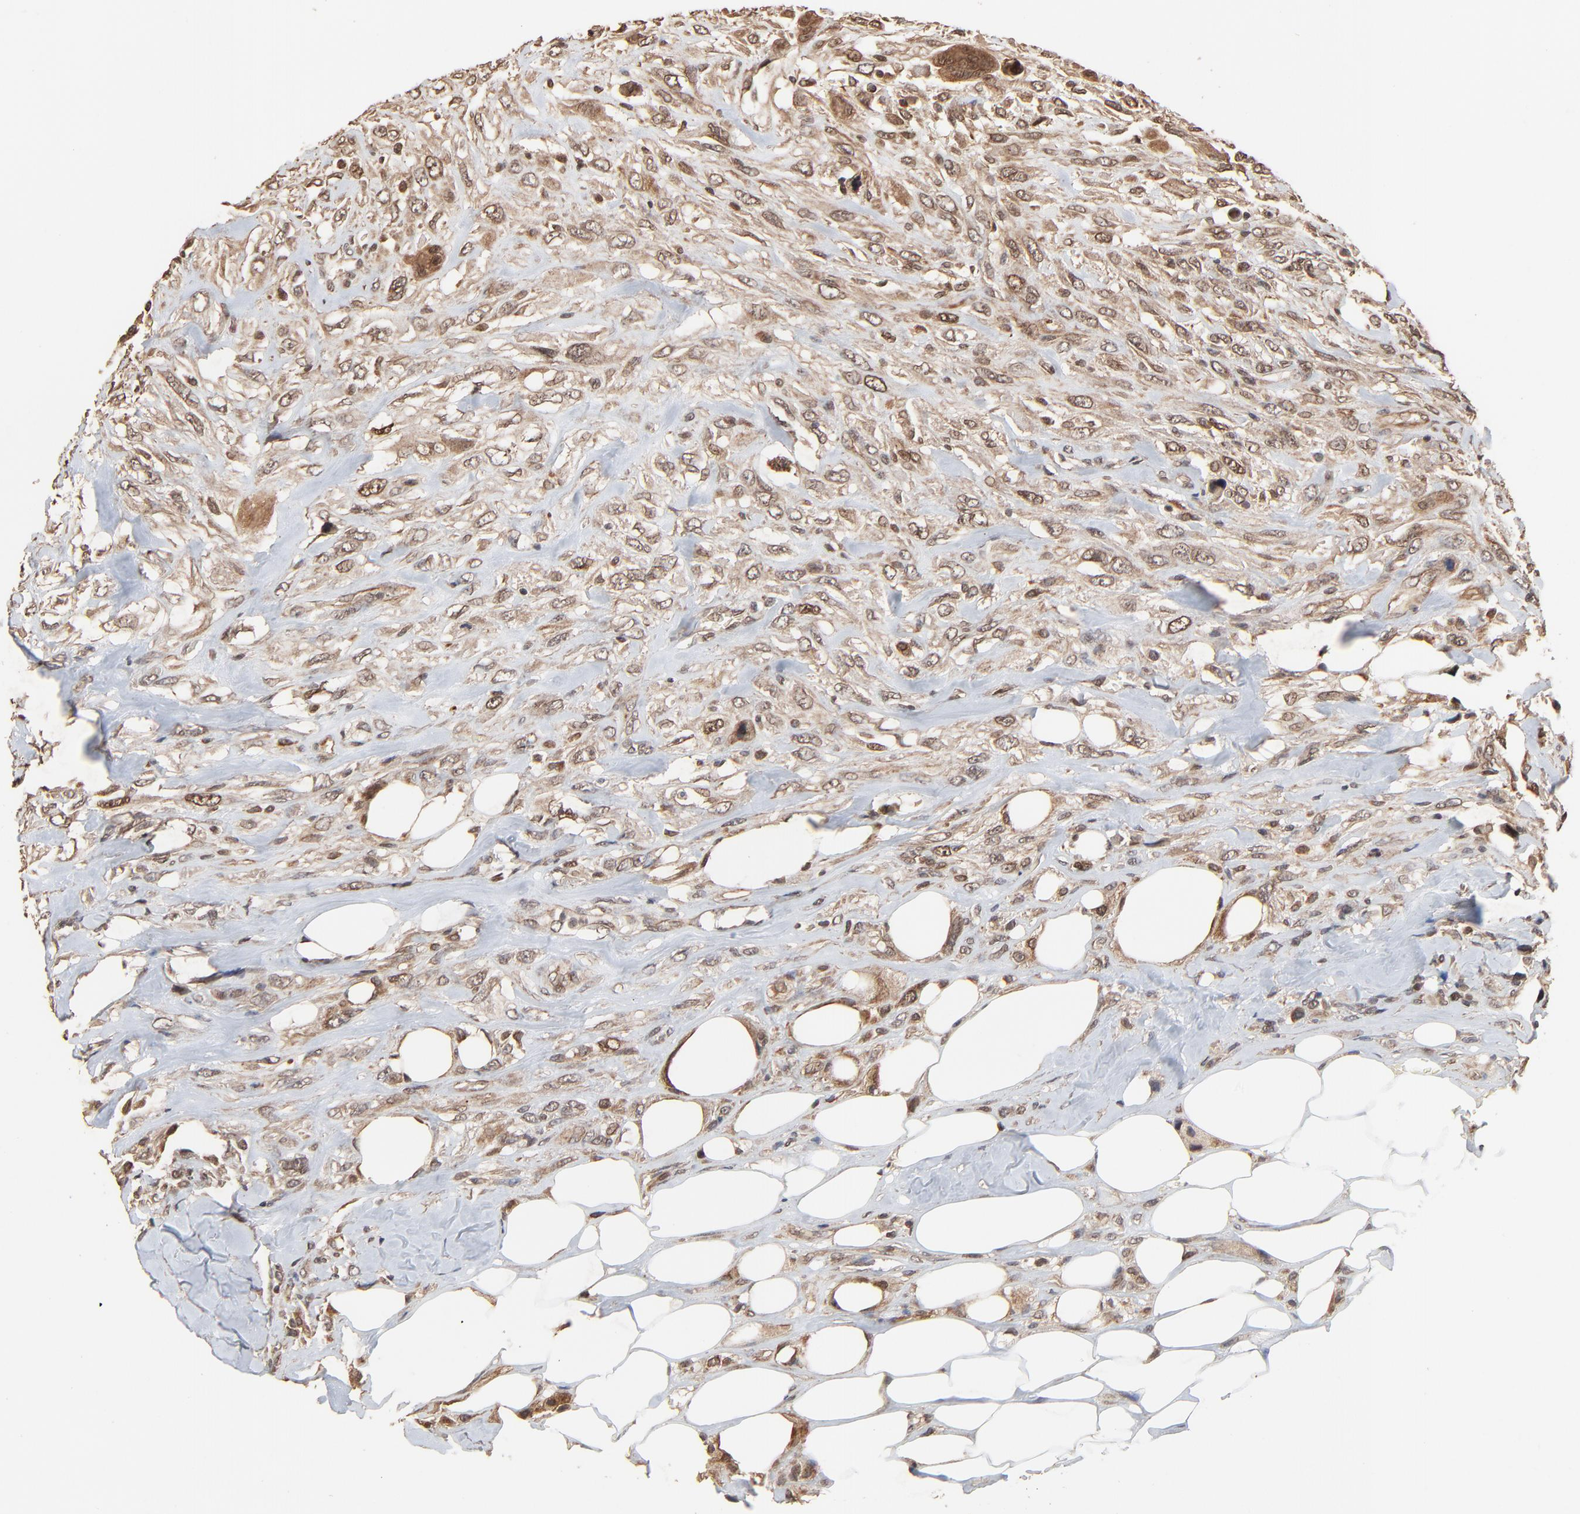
{"staining": {"intensity": "moderate", "quantity": ">75%", "location": "cytoplasmic/membranous,nuclear"}, "tissue": "breast cancer", "cell_type": "Tumor cells", "image_type": "cancer", "snomed": [{"axis": "morphology", "description": "Neoplasm, malignant, NOS"}, {"axis": "topography", "description": "Breast"}], "caption": "Protein staining of breast cancer (malignant neoplasm) tissue demonstrates moderate cytoplasmic/membranous and nuclear positivity in approximately >75% of tumor cells.", "gene": "FAM227A", "patient": {"sex": "female", "age": 50}}